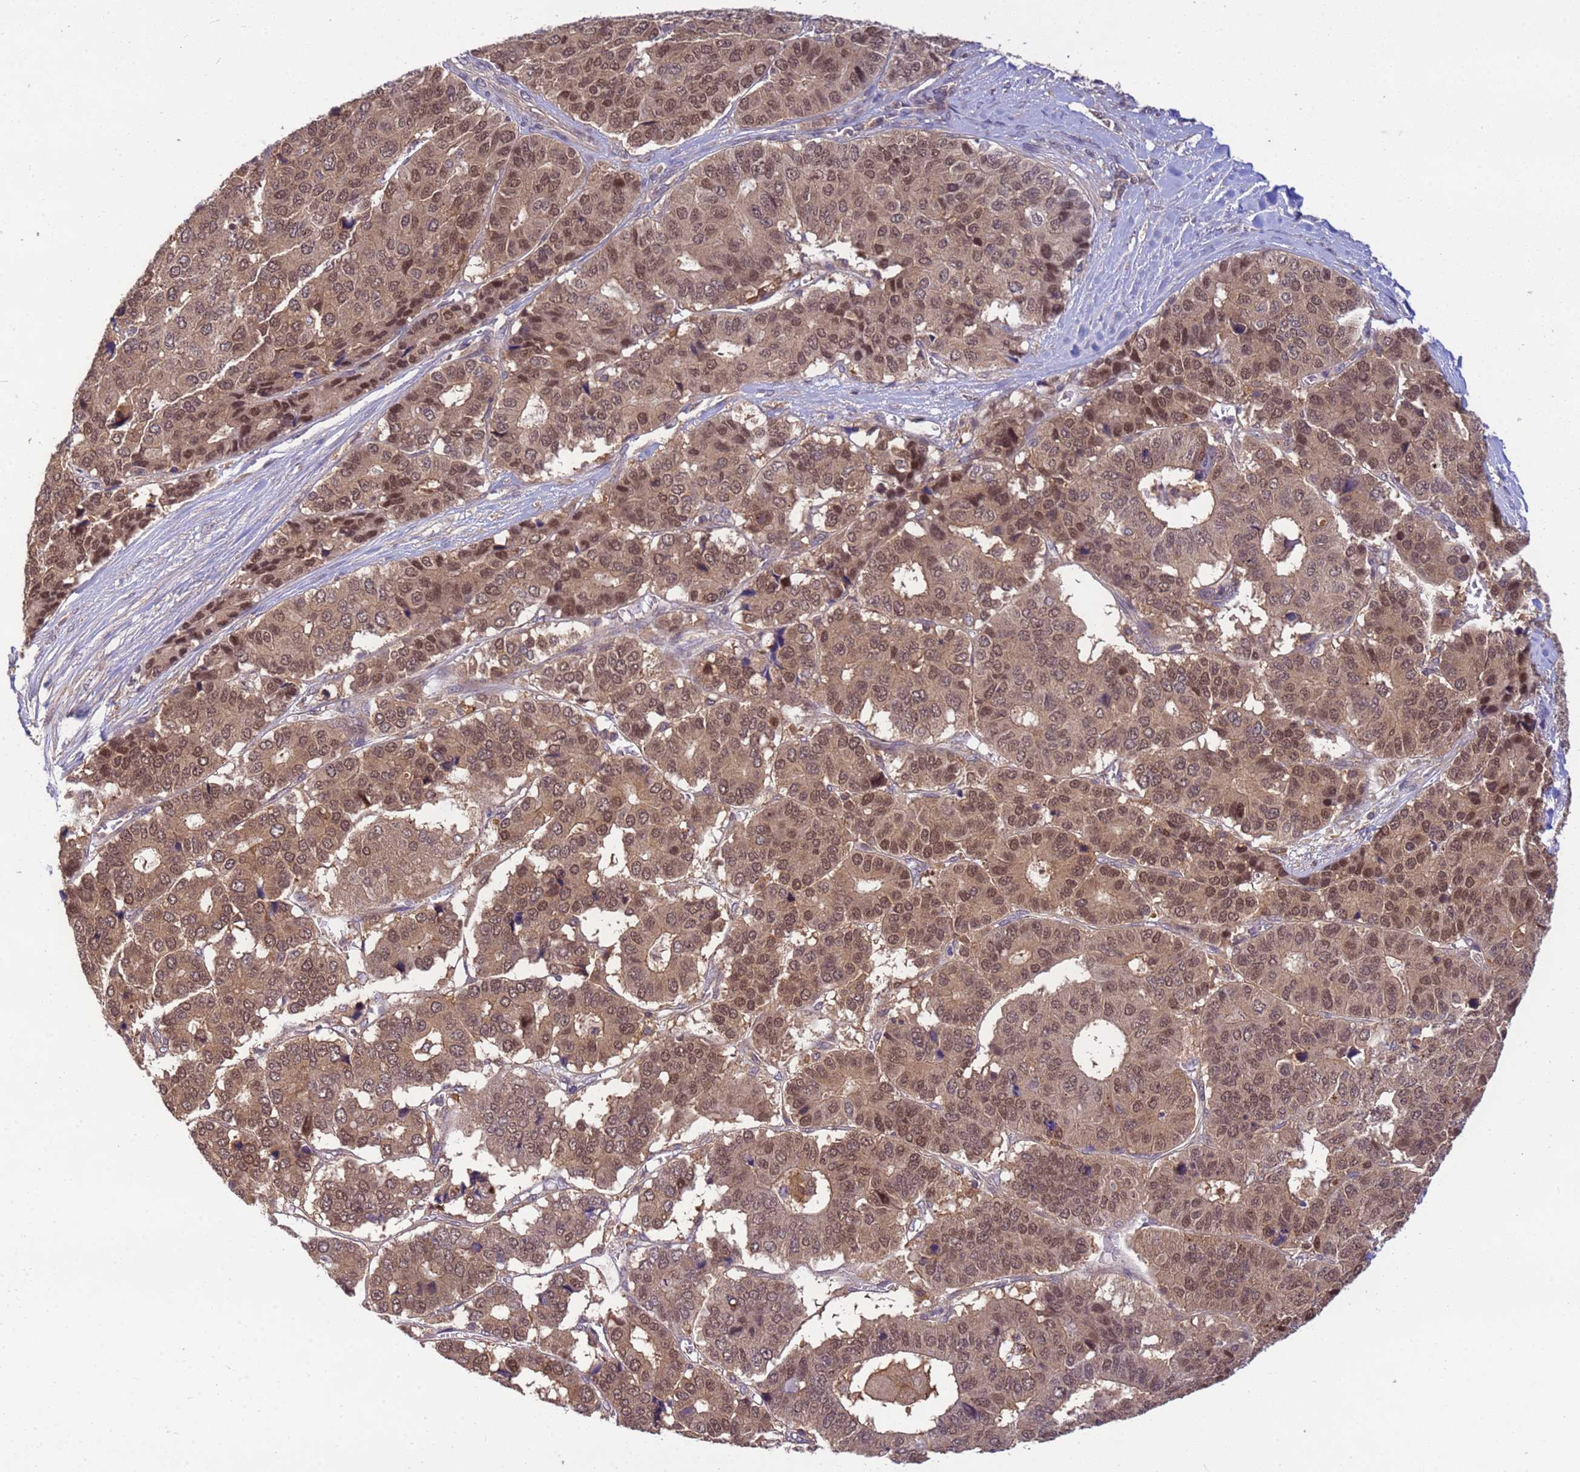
{"staining": {"intensity": "moderate", "quantity": ">75%", "location": "nuclear"}, "tissue": "pancreatic cancer", "cell_type": "Tumor cells", "image_type": "cancer", "snomed": [{"axis": "morphology", "description": "Adenocarcinoma, NOS"}, {"axis": "topography", "description": "Pancreas"}], "caption": "Immunohistochemical staining of adenocarcinoma (pancreatic) shows medium levels of moderate nuclear protein positivity in approximately >75% of tumor cells. (Stains: DAB in brown, nuclei in blue, Microscopy: brightfield microscopy at high magnification).", "gene": "NPEPPS", "patient": {"sex": "male", "age": 50}}